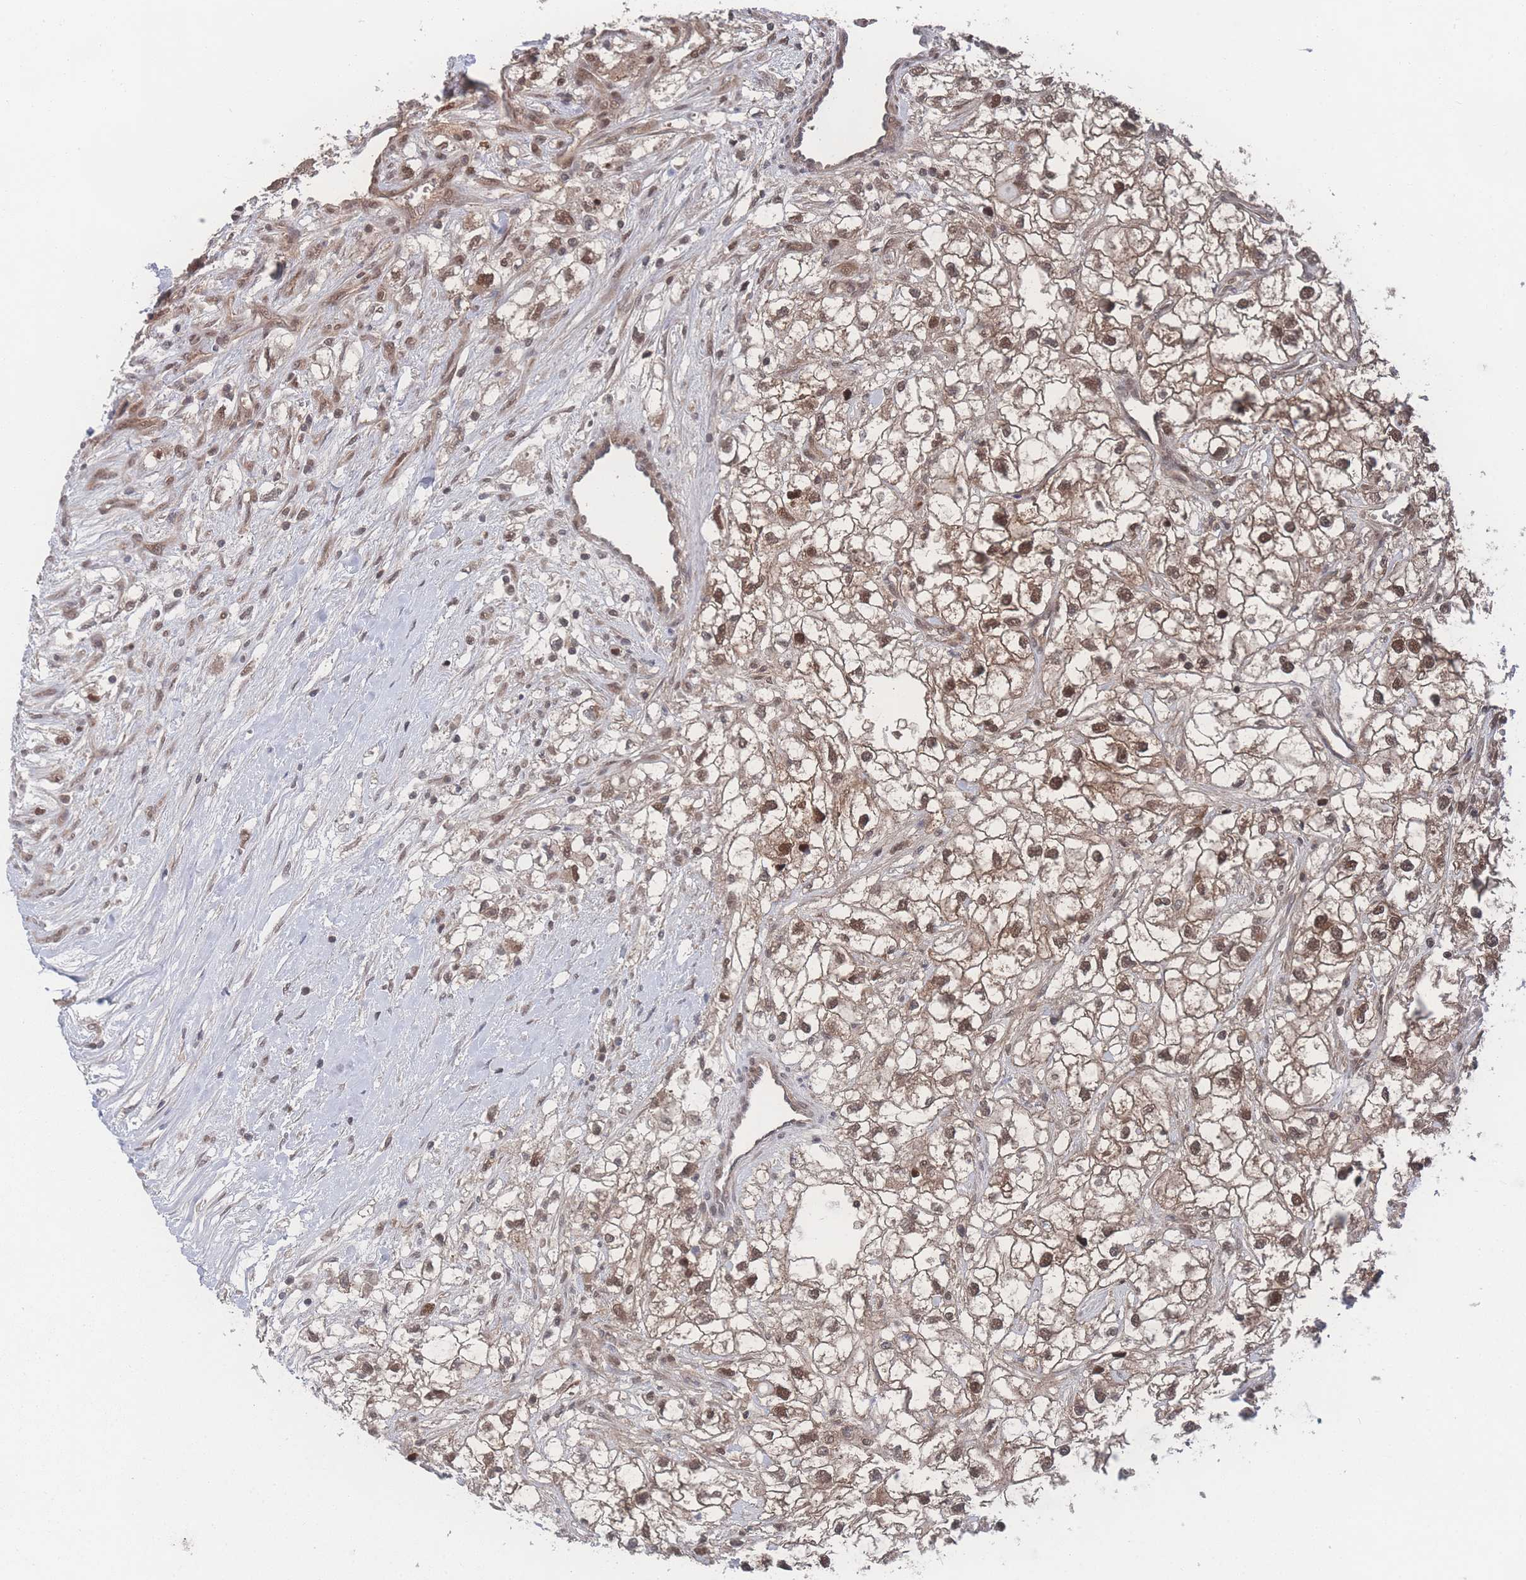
{"staining": {"intensity": "moderate", "quantity": ">75%", "location": "cytoplasmic/membranous,nuclear"}, "tissue": "renal cancer", "cell_type": "Tumor cells", "image_type": "cancer", "snomed": [{"axis": "morphology", "description": "Adenocarcinoma, NOS"}, {"axis": "topography", "description": "Kidney"}], "caption": "Moderate cytoplasmic/membranous and nuclear protein staining is present in approximately >75% of tumor cells in renal adenocarcinoma.", "gene": "PSMA1", "patient": {"sex": "male", "age": 59}}